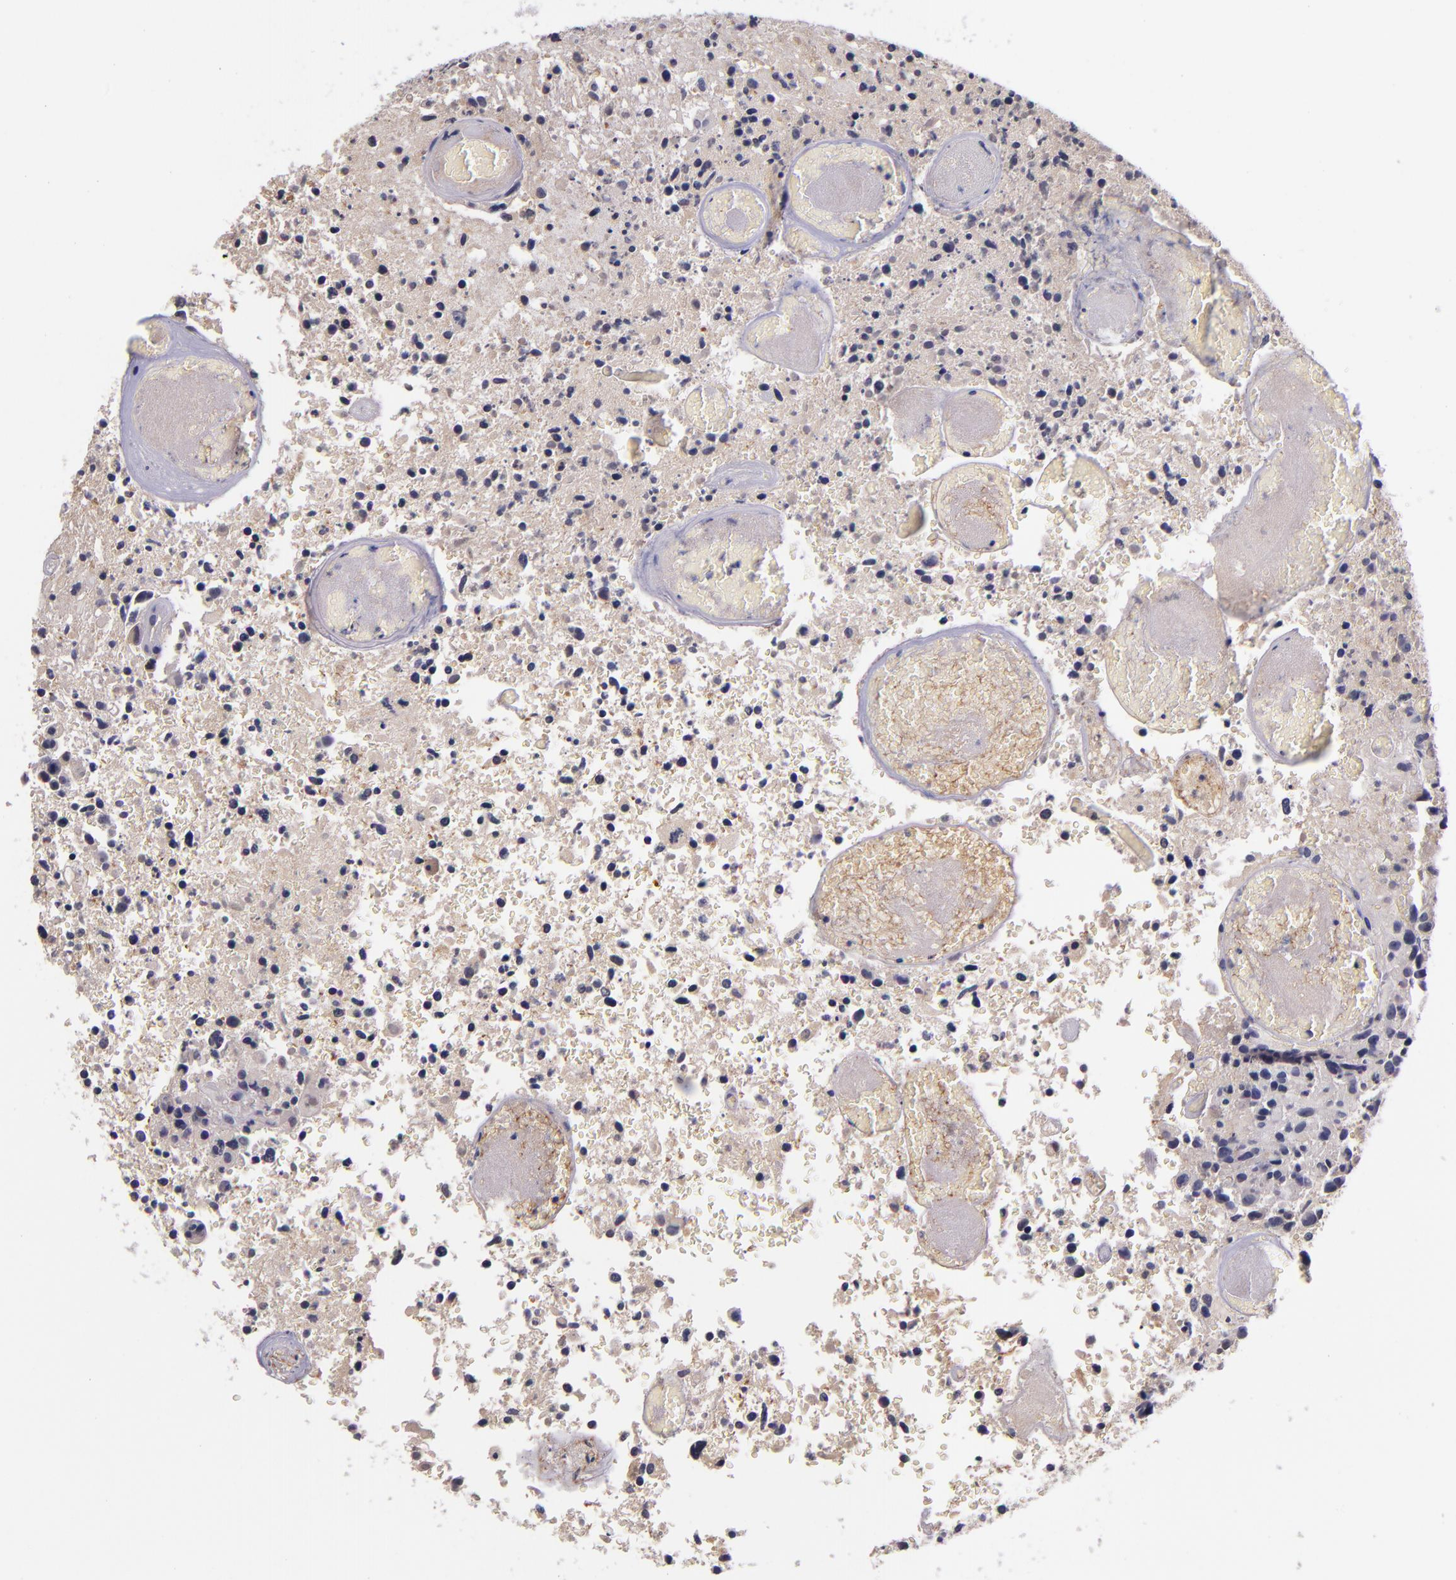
{"staining": {"intensity": "negative", "quantity": "none", "location": "none"}, "tissue": "glioma", "cell_type": "Tumor cells", "image_type": "cancer", "snomed": [{"axis": "morphology", "description": "Glioma, malignant, High grade"}, {"axis": "topography", "description": "Brain"}], "caption": "A high-resolution histopathology image shows immunohistochemistry staining of malignant glioma (high-grade), which displays no significant expression in tumor cells.", "gene": "RBP4", "patient": {"sex": "male", "age": 72}}